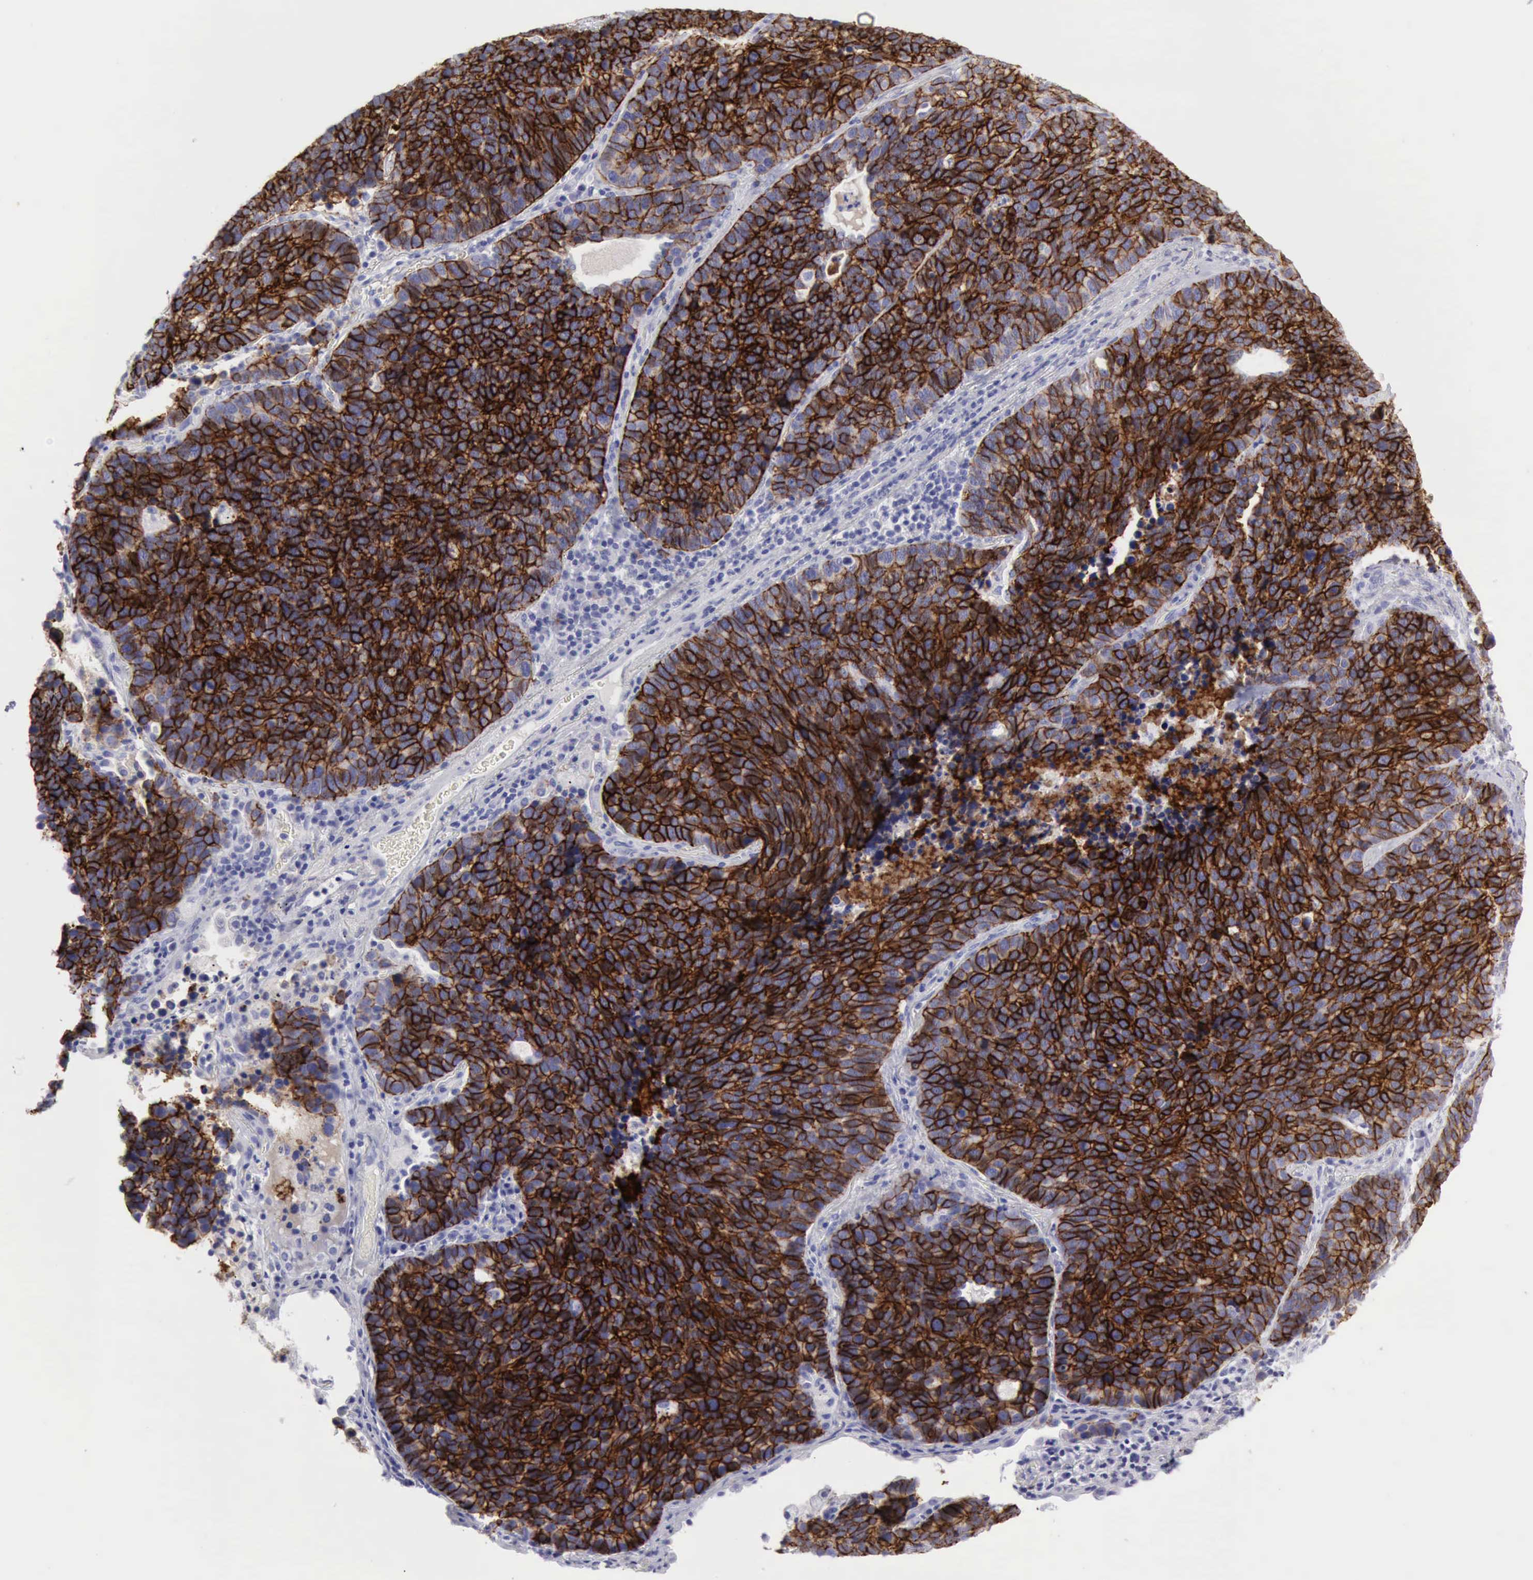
{"staining": {"intensity": "strong", "quantity": ">75%", "location": "cytoplasmic/membranous"}, "tissue": "lung cancer", "cell_type": "Tumor cells", "image_type": "cancer", "snomed": [{"axis": "morphology", "description": "Neoplasm, malignant, NOS"}, {"axis": "topography", "description": "Lung"}], "caption": "Immunohistochemistry (IHC) (DAB) staining of lung neoplasm (malignant) exhibits strong cytoplasmic/membranous protein staining in approximately >75% of tumor cells. Immunohistochemistry (IHC) stains the protein in brown and the nuclei are stained blue.", "gene": "NCAM1", "patient": {"sex": "female", "age": 75}}